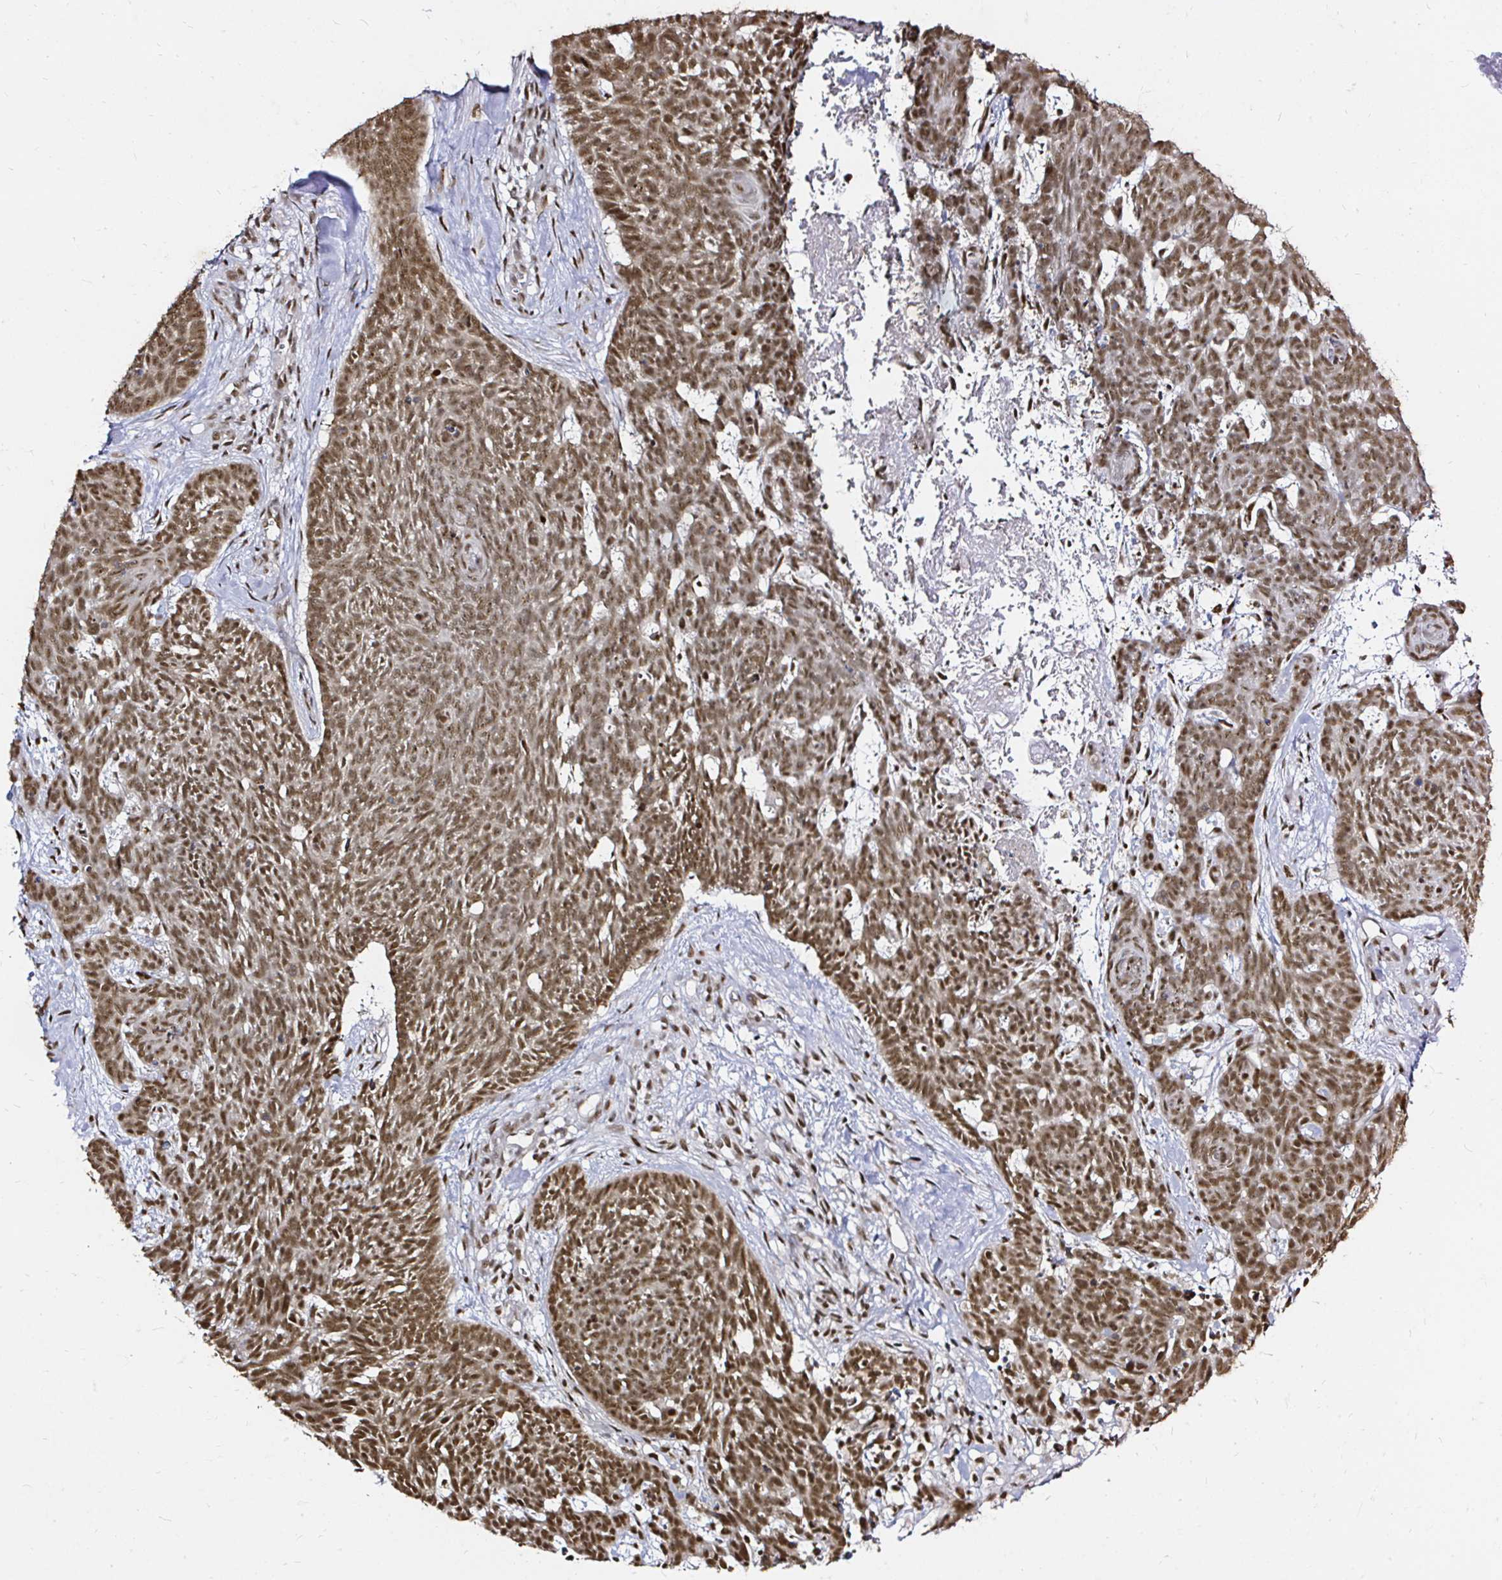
{"staining": {"intensity": "moderate", "quantity": ">75%", "location": "nuclear"}, "tissue": "skin cancer", "cell_type": "Tumor cells", "image_type": "cancer", "snomed": [{"axis": "morphology", "description": "Basal cell carcinoma"}, {"axis": "topography", "description": "Skin"}], "caption": "Protein expression analysis of human skin basal cell carcinoma reveals moderate nuclear positivity in about >75% of tumor cells.", "gene": "SNRPC", "patient": {"sex": "female", "age": 78}}